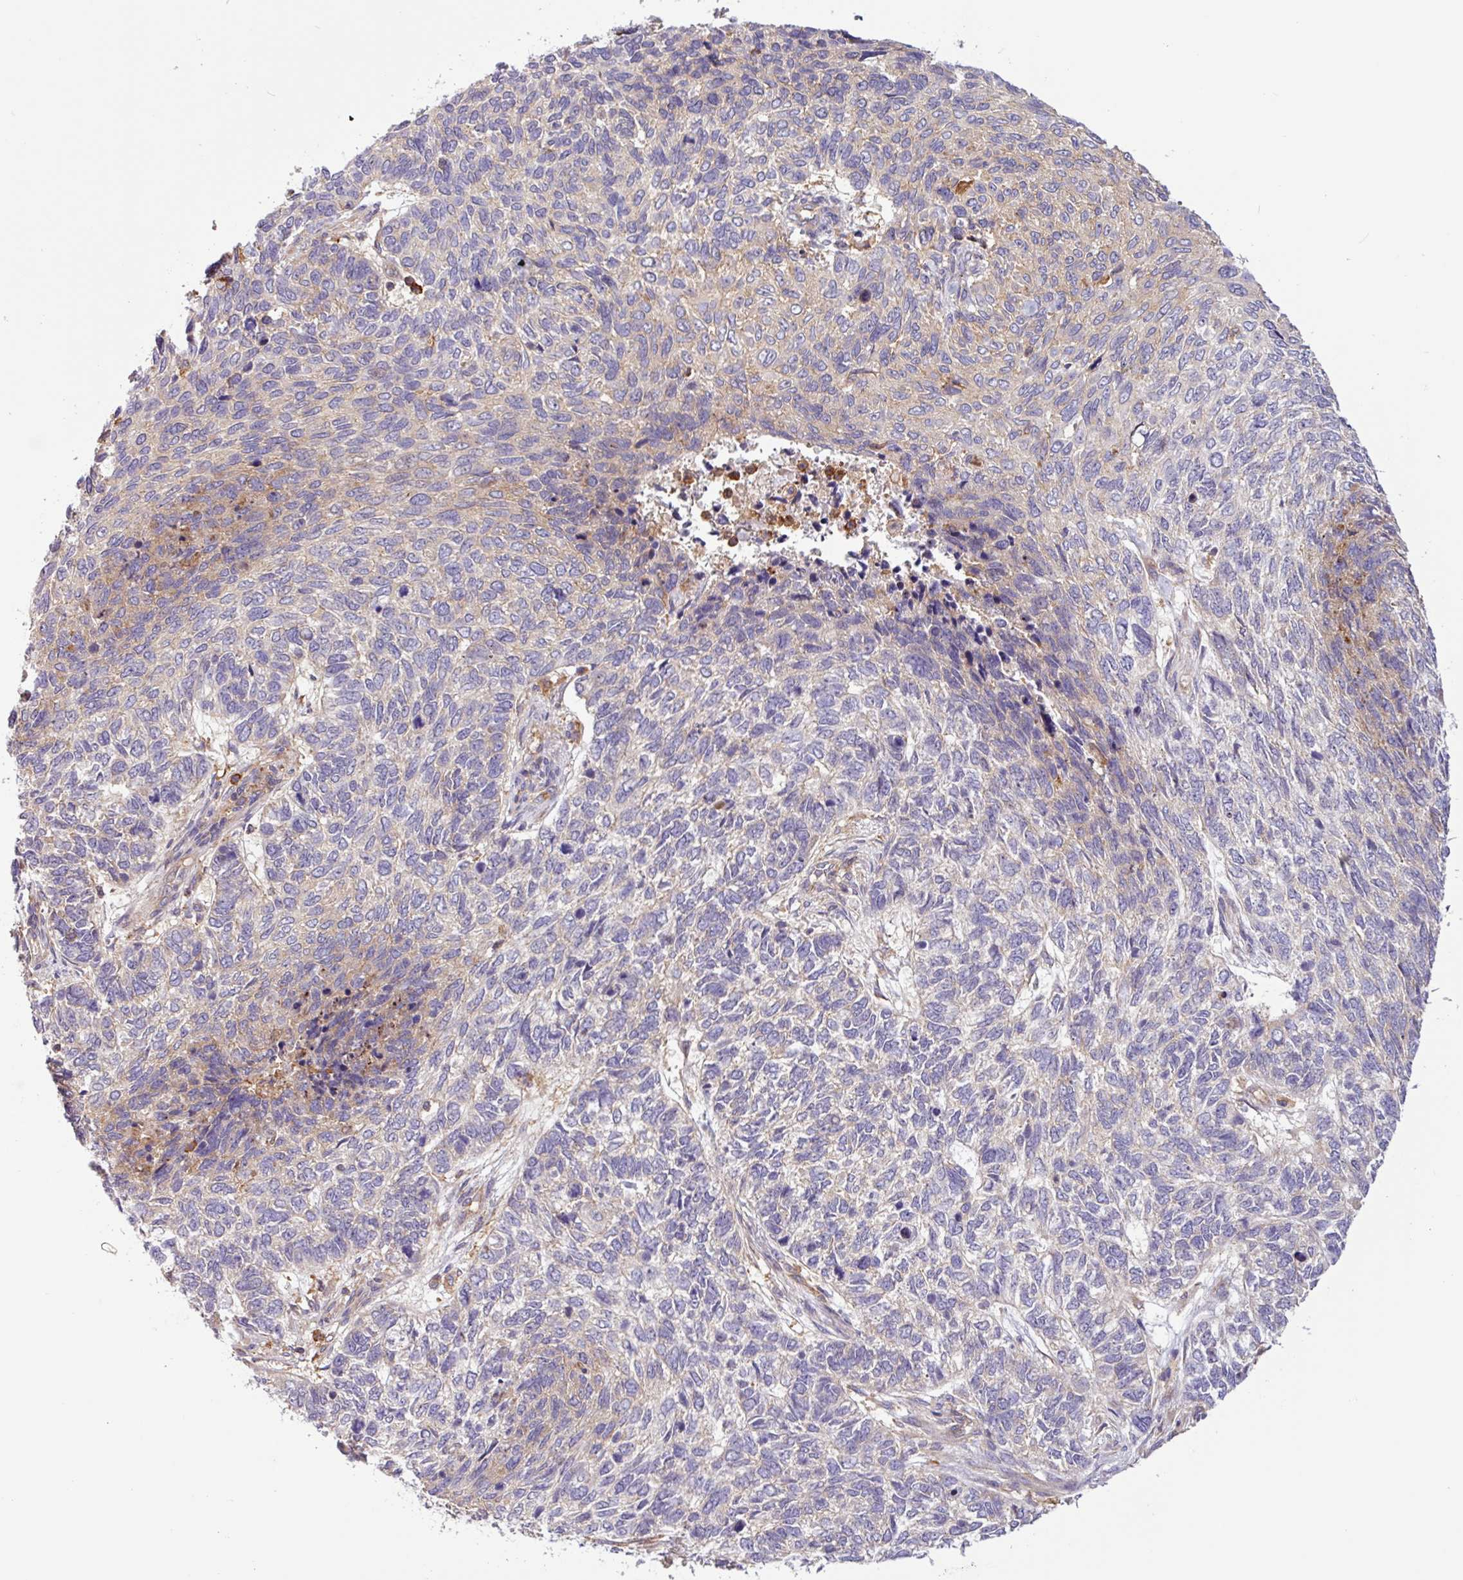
{"staining": {"intensity": "weak", "quantity": "<25%", "location": "cytoplasmic/membranous"}, "tissue": "skin cancer", "cell_type": "Tumor cells", "image_type": "cancer", "snomed": [{"axis": "morphology", "description": "Basal cell carcinoma"}, {"axis": "topography", "description": "Skin"}], "caption": "A histopathology image of human basal cell carcinoma (skin) is negative for staining in tumor cells. (DAB immunohistochemistry visualized using brightfield microscopy, high magnification).", "gene": "ACTR3", "patient": {"sex": "female", "age": 65}}